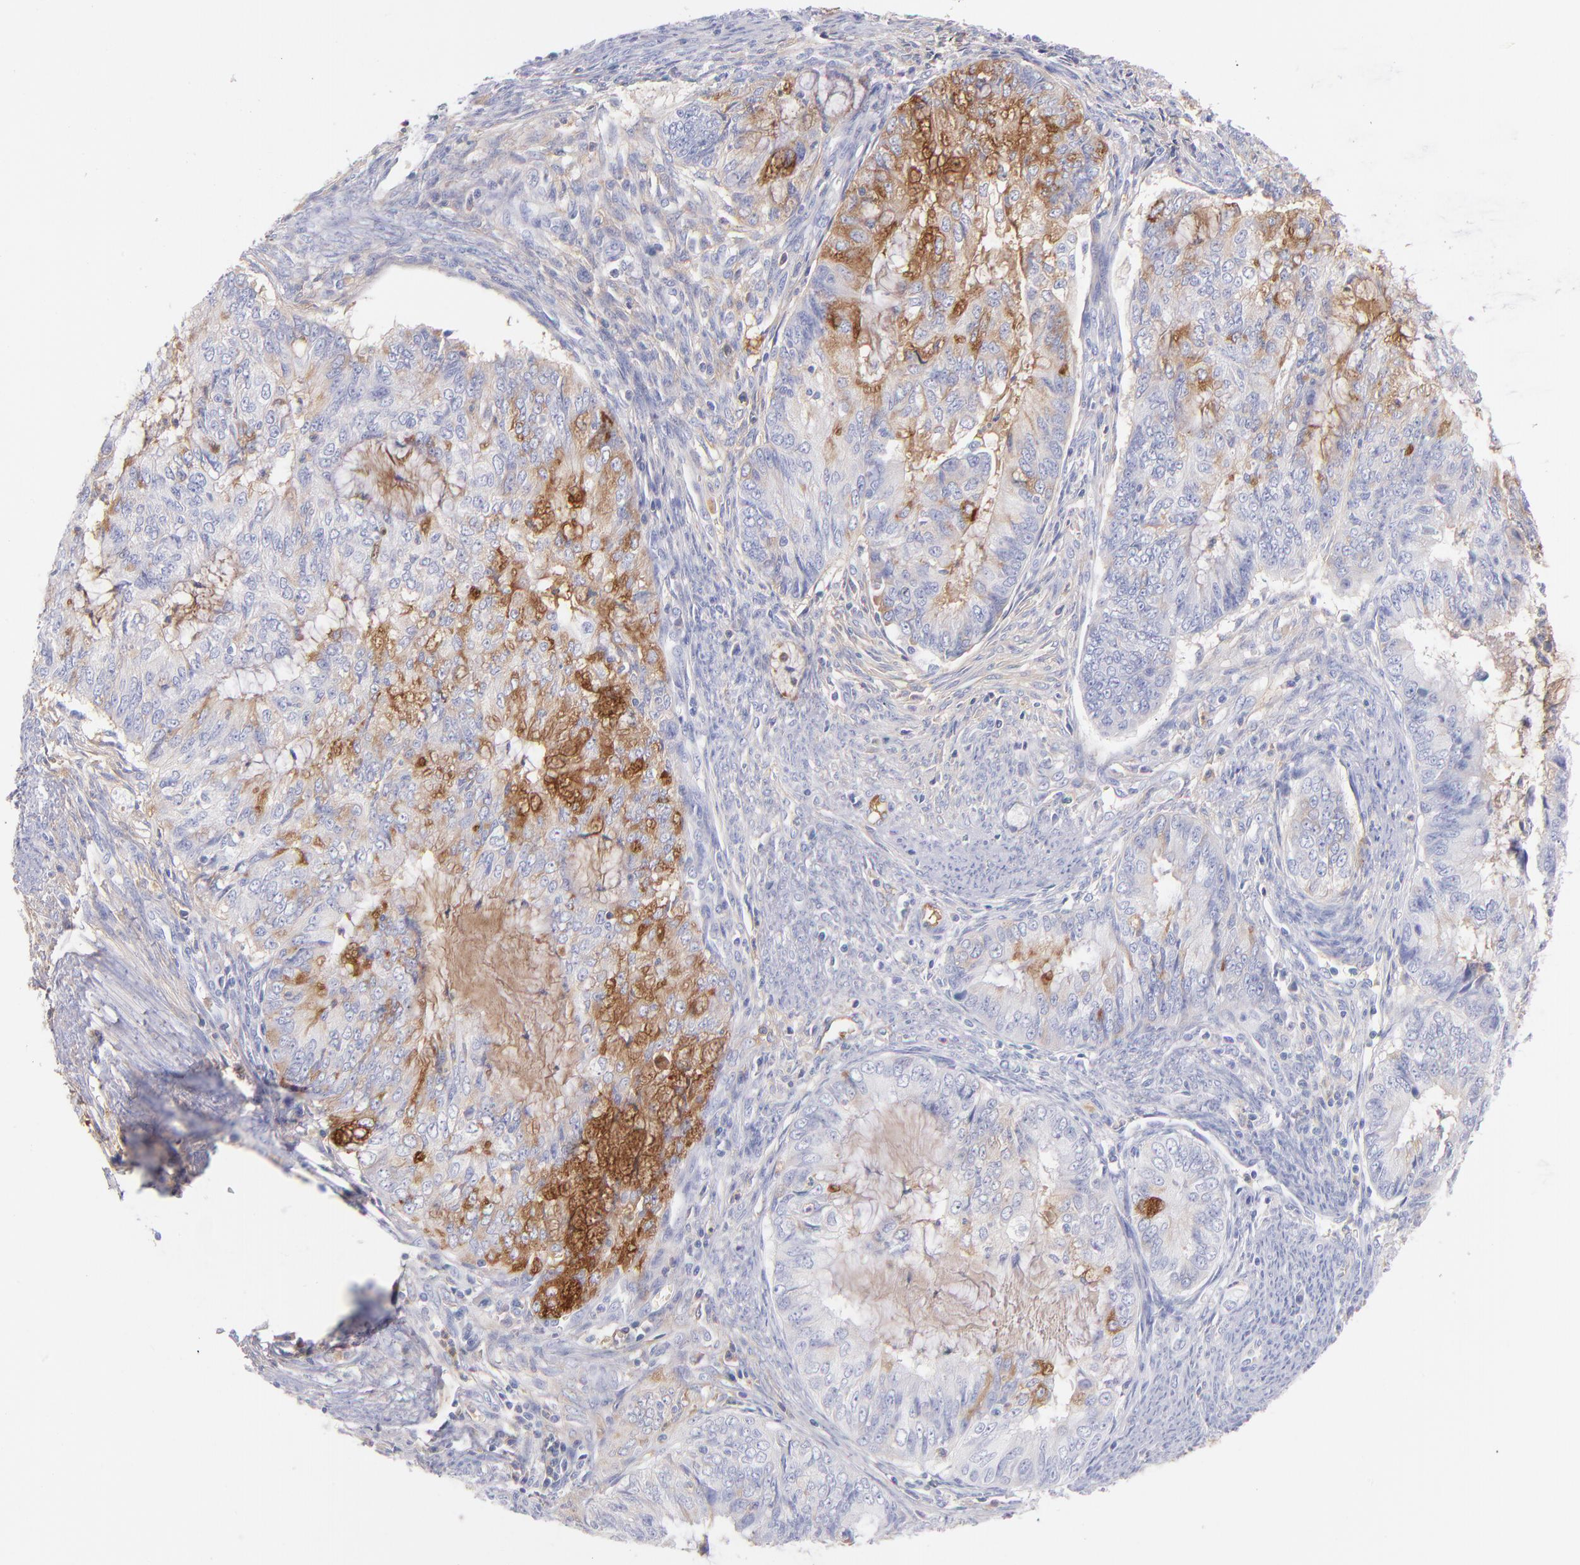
{"staining": {"intensity": "moderate", "quantity": "25%-75%", "location": "cytoplasmic/membranous"}, "tissue": "endometrial cancer", "cell_type": "Tumor cells", "image_type": "cancer", "snomed": [{"axis": "morphology", "description": "Adenocarcinoma, NOS"}, {"axis": "topography", "description": "Endometrium"}], "caption": "A photomicrograph showing moderate cytoplasmic/membranous positivity in about 25%-75% of tumor cells in endometrial cancer, as visualized by brown immunohistochemical staining.", "gene": "HP", "patient": {"sex": "female", "age": 75}}